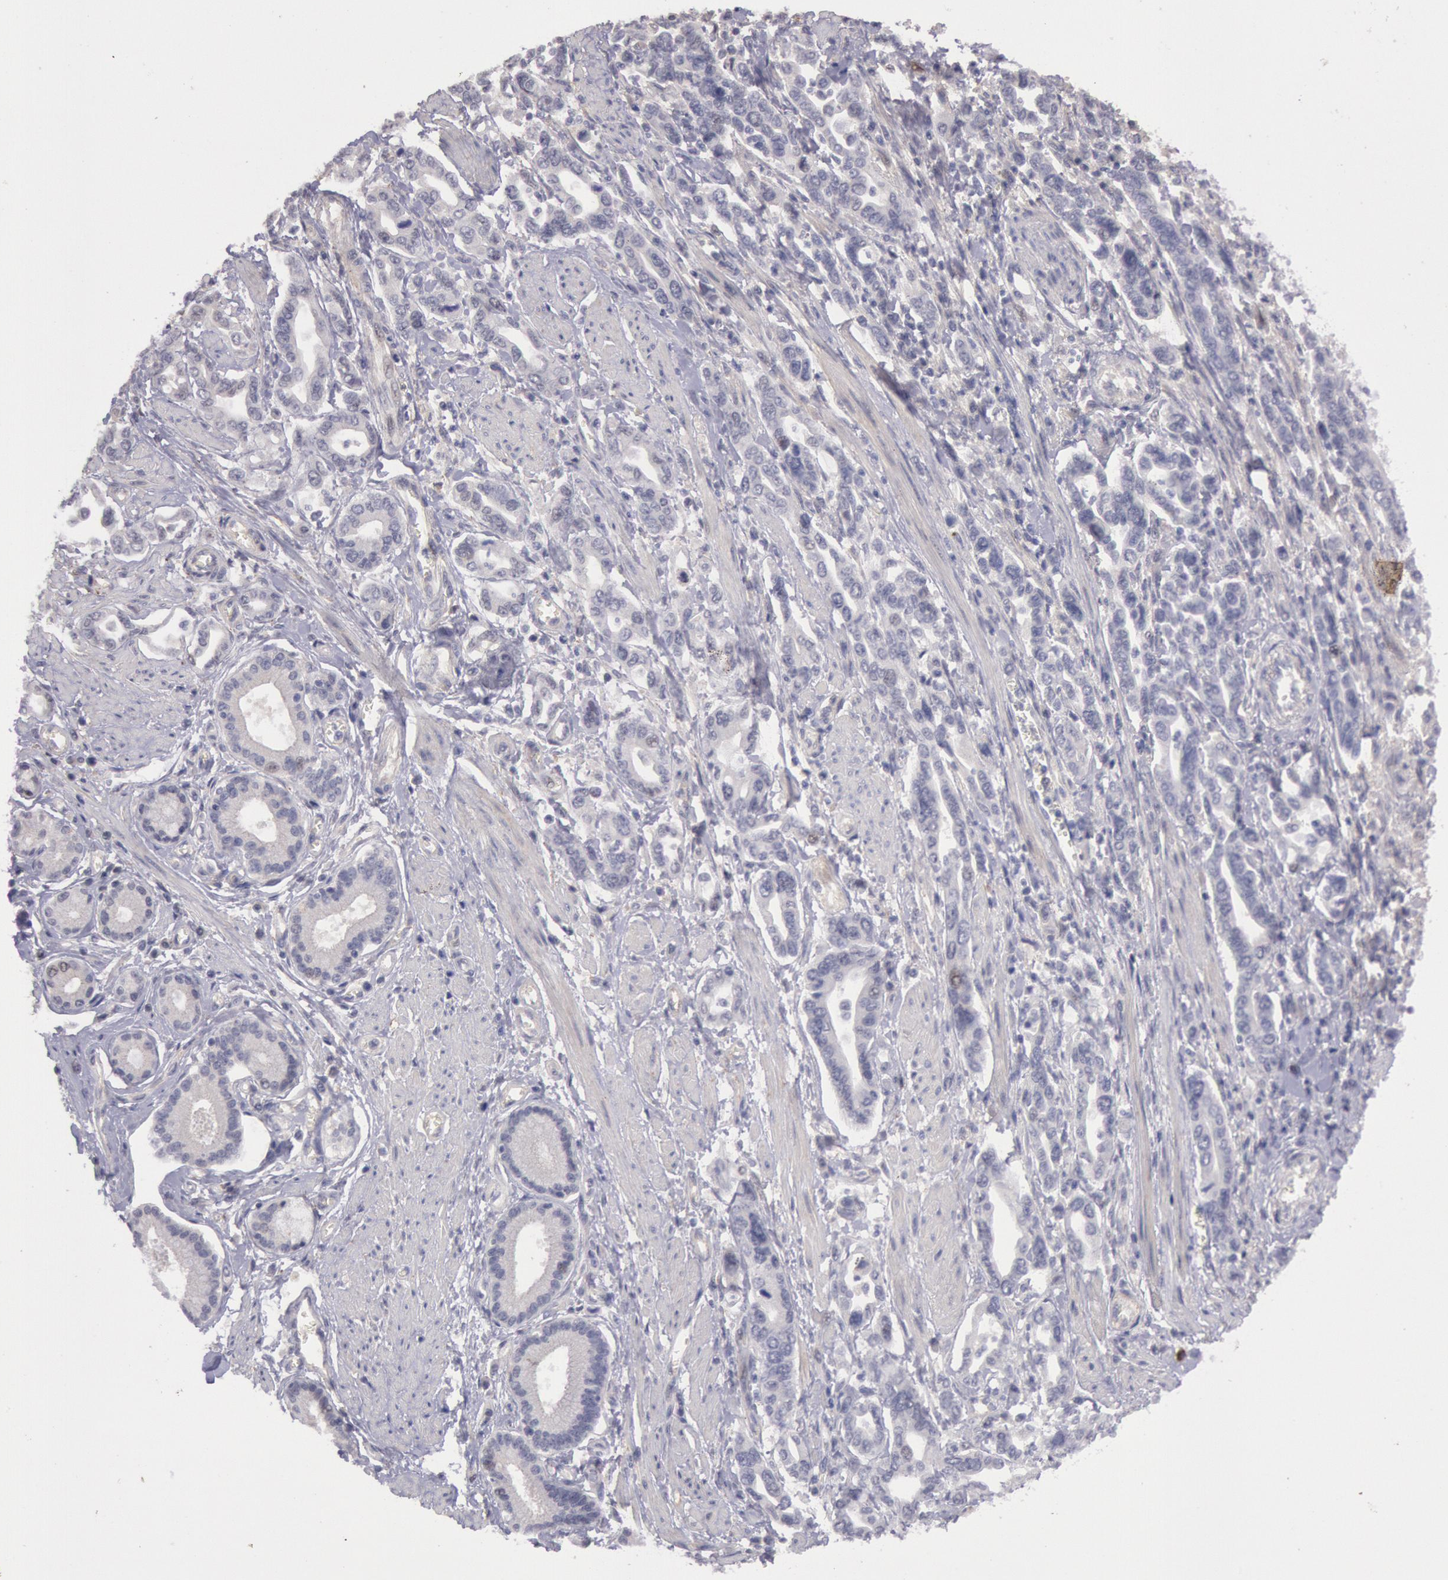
{"staining": {"intensity": "negative", "quantity": "none", "location": "none"}, "tissue": "pancreatic cancer", "cell_type": "Tumor cells", "image_type": "cancer", "snomed": [{"axis": "morphology", "description": "Adenocarcinoma, NOS"}, {"axis": "topography", "description": "Pancreas"}], "caption": "The IHC histopathology image has no significant expression in tumor cells of adenocarcinoma (pancreatic) tissue.", "gene": "TRIB2", "patient": {"sex": "female", "age": 57}}